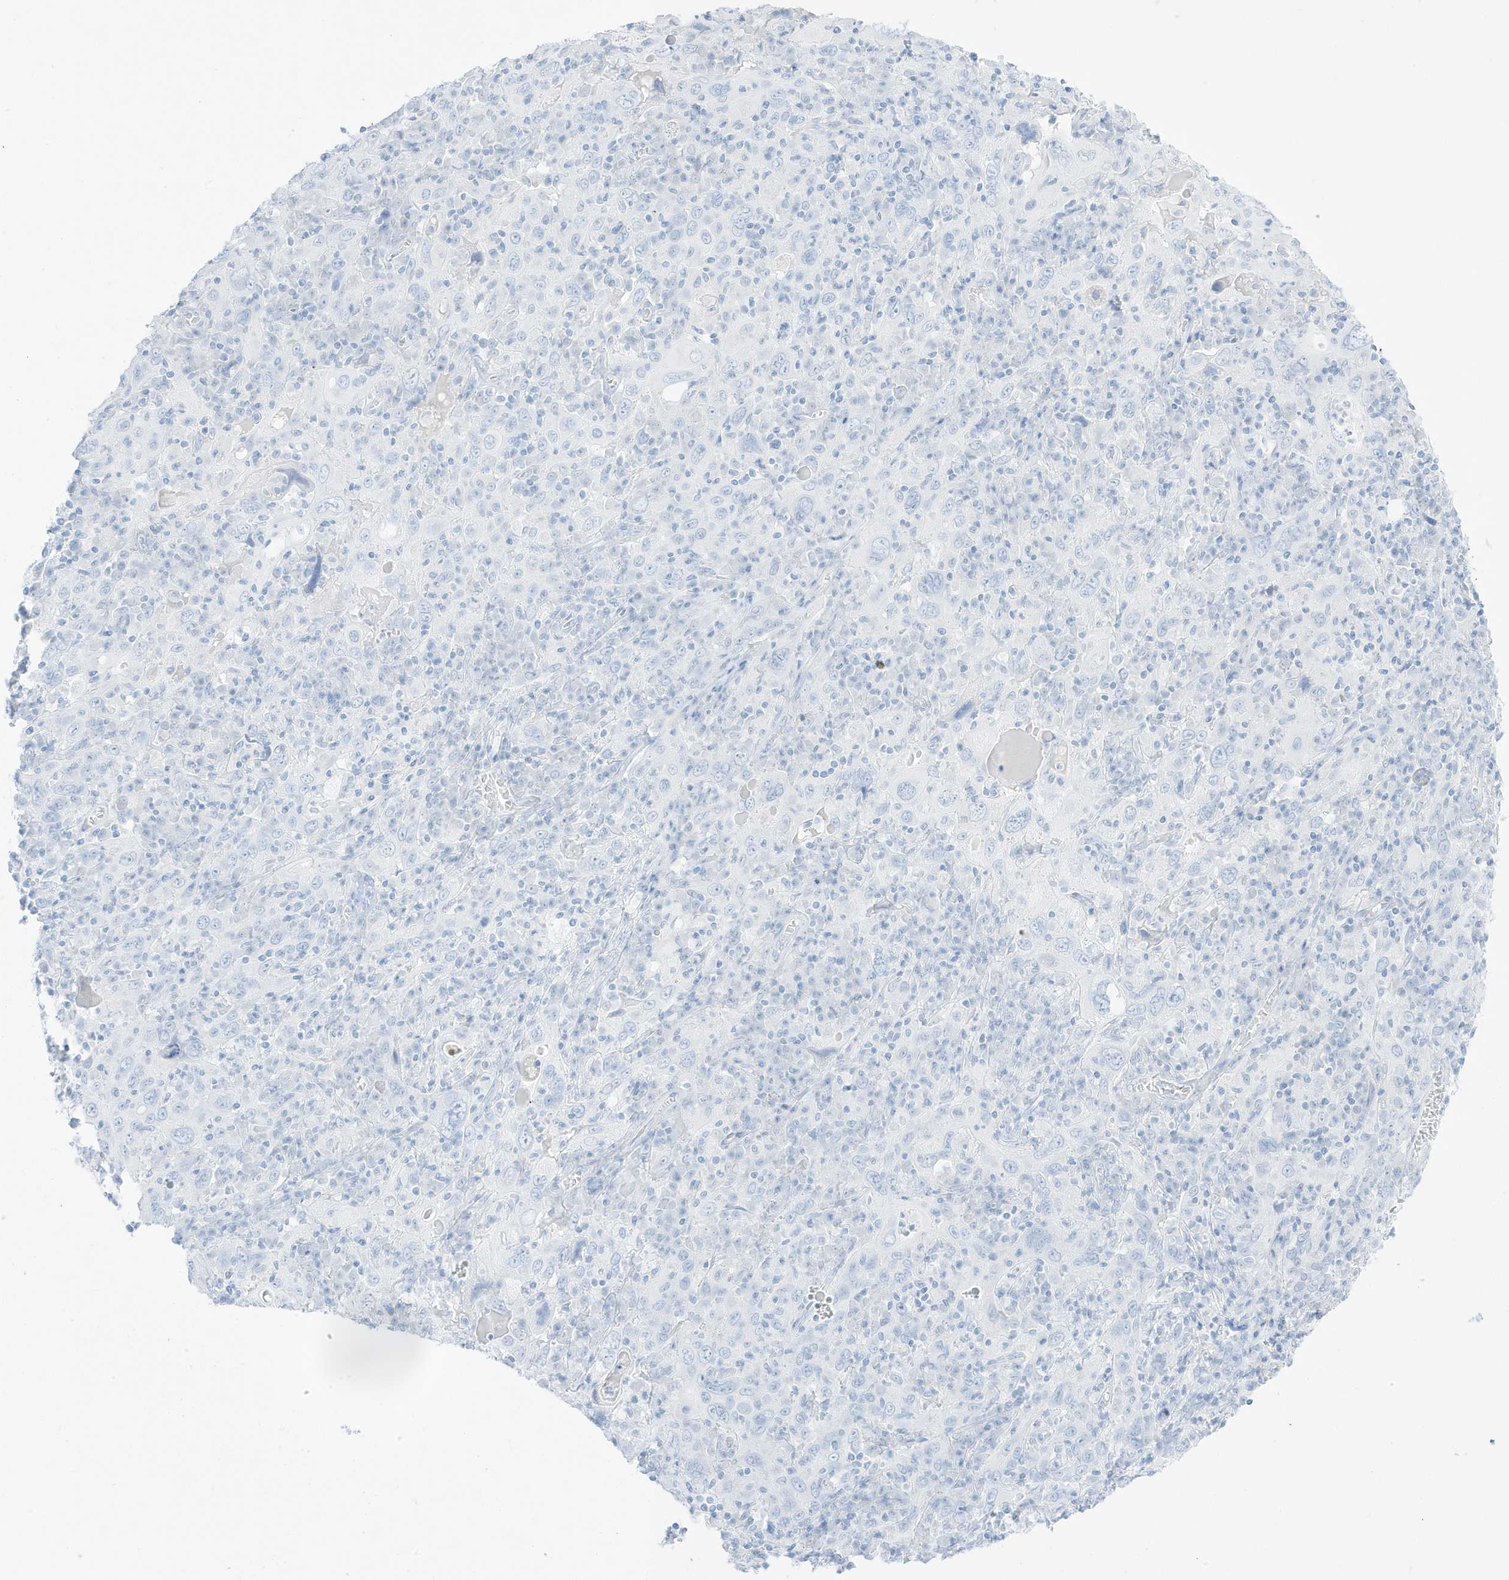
{"staining": {"intensity": "negative", "quantity": "none", "location": "none"}, "tissue": "cervical cancer", "cell_type": "Tumor cells", "image_type": "cancer", "snomed": [{"axis": "morphology", "description": "Squamous cell carcinoma, NOS"}, {"axis": "topography", "description": "Cervix"}], "caption": "The histopathology image demonstrates no significant staining in tumor cells of cervical squamous cell carcinoma.", "gene": "SLC22A13", "patient": {"sex": "female", "age": 46}}